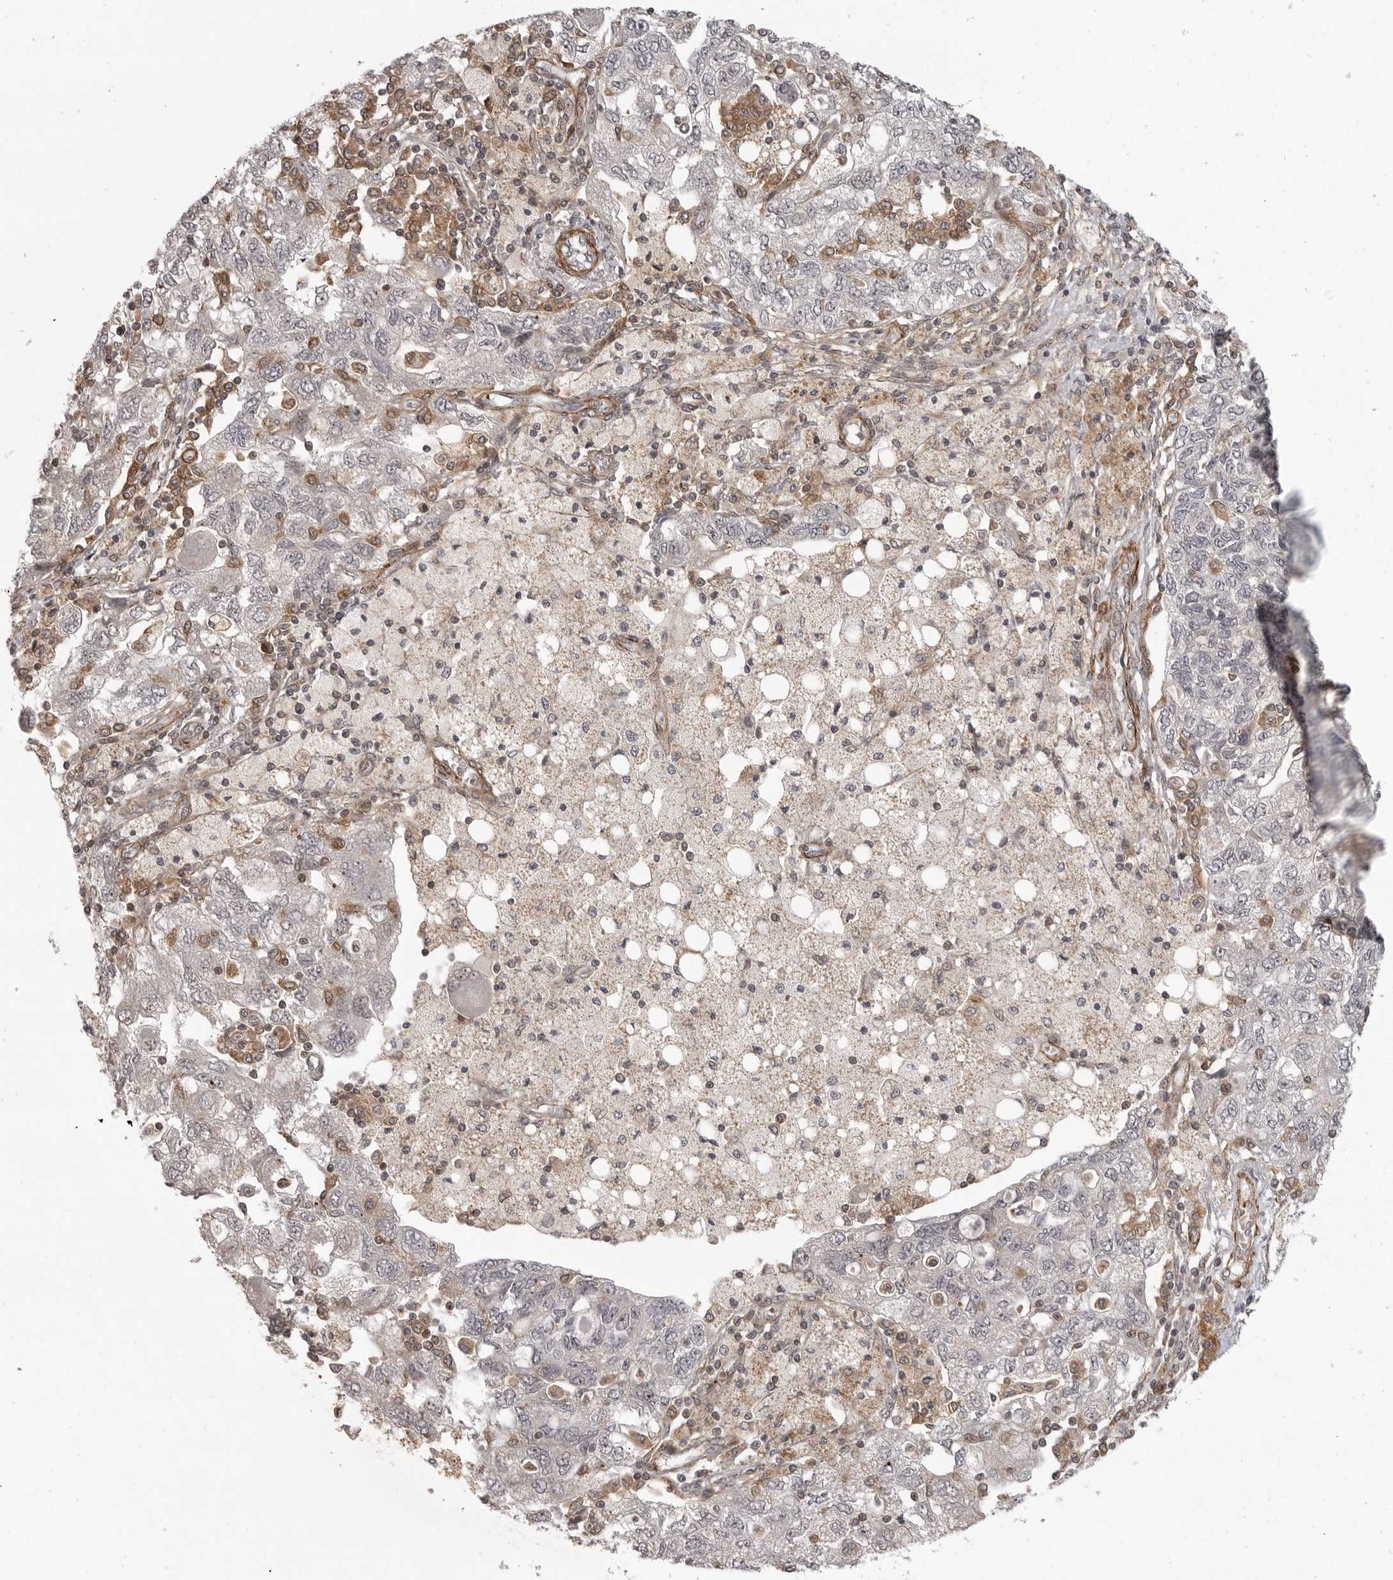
{"staining": {"intensity": "negative", "quantity": "none", "location": "none"}, "tissue": "ovarian cancer", "cell_type": "Tumor cells", "image_type": "cancer", "snomed": [{"axis": "morphology", "description": "Carcinoma, NOS"}, {"axis": "morphology", "description": "Cystadenocarcinoma, serous, NOS"}, {"axis": "topography", "description": "Ovary"}], "caption": "Photomicrograph shows no protein positivity in tumor cells of carcinoma (ovarian) tissue.", "gene": "TUT4", "patient": {"sex": "female", "age": 69}}